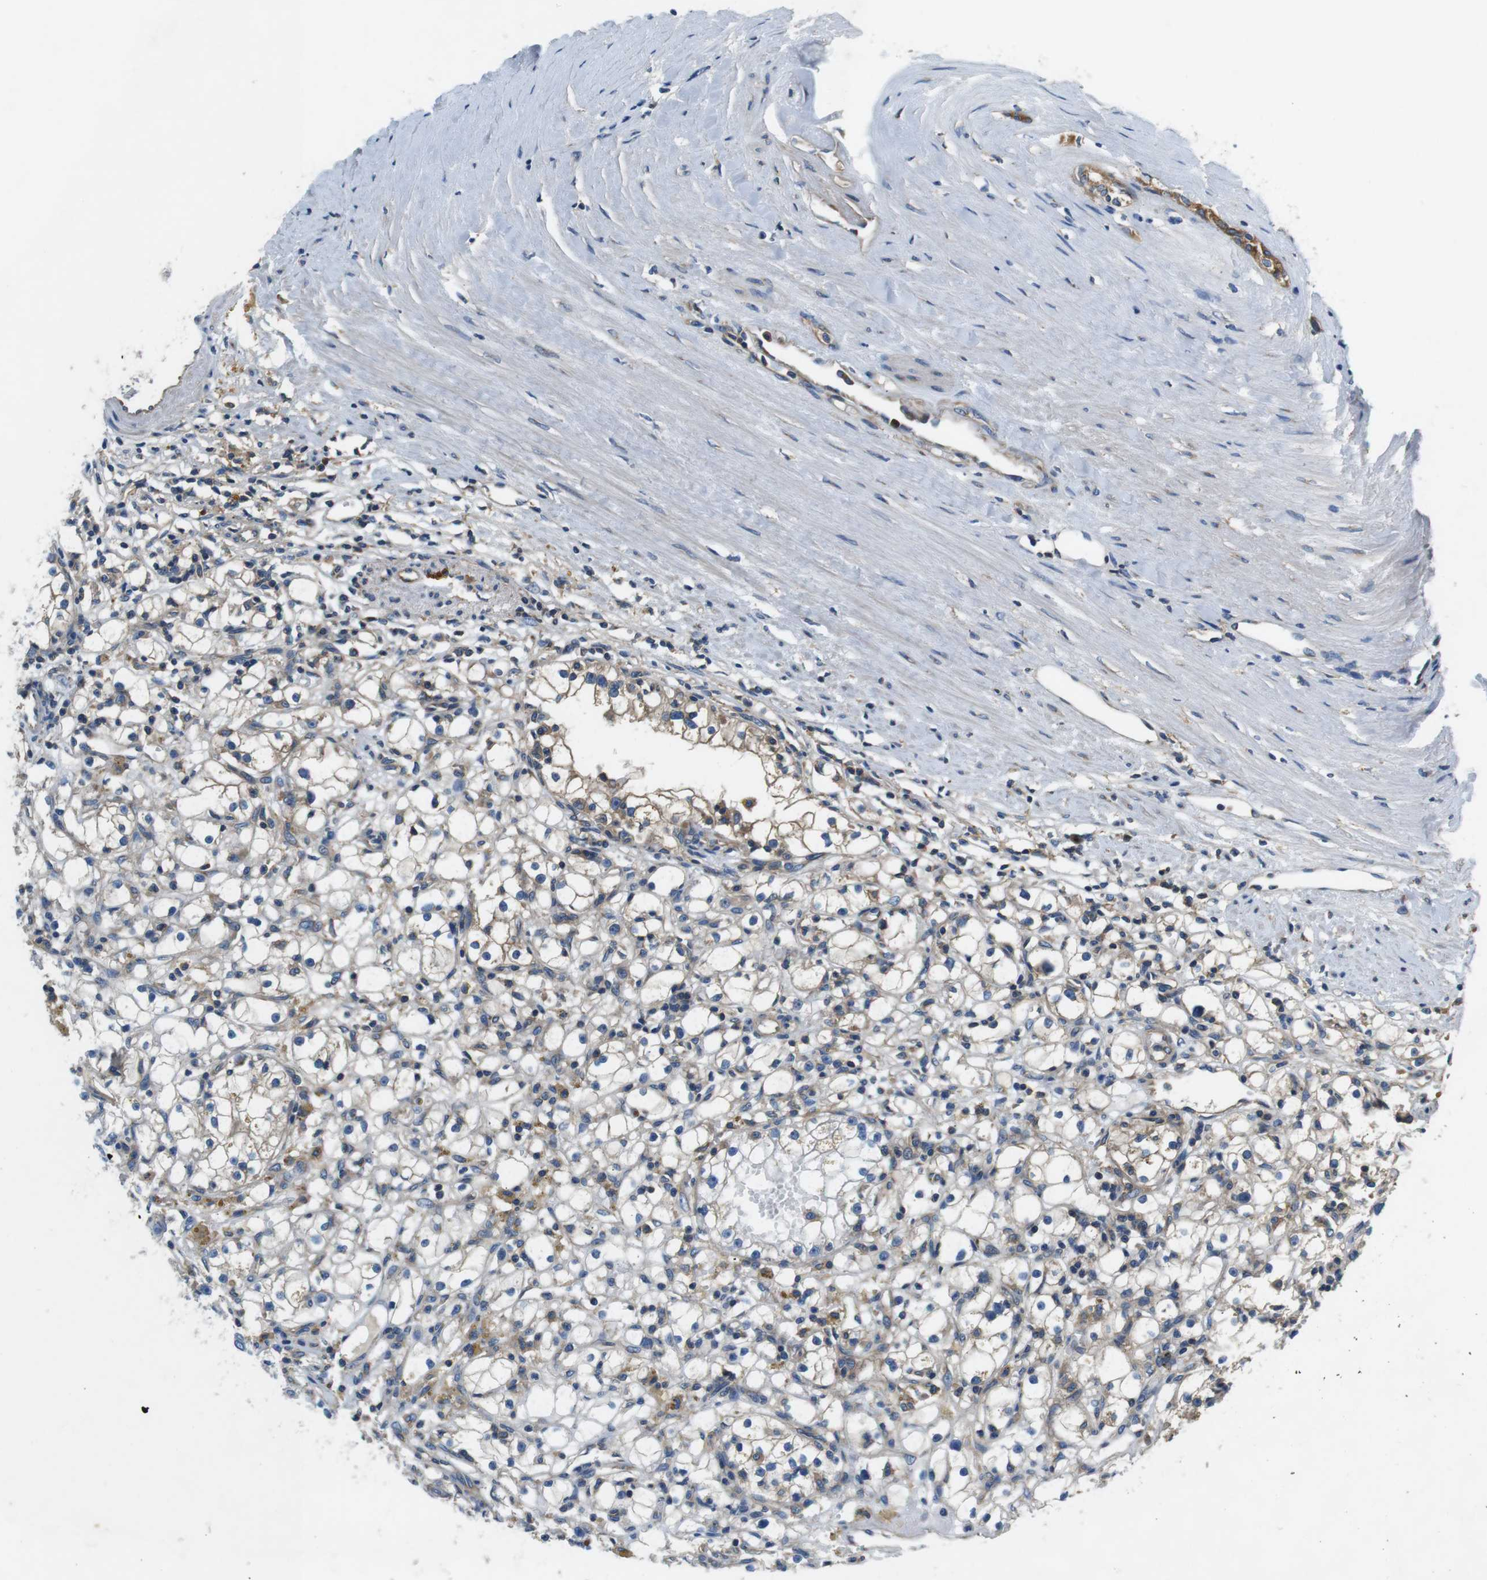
{"staining": {"intensity": "moderate", "quantity": "<25%", "location": "cytoplasmic/membranous"}, "tissue": "renal cancer", "cell_type": "Tumor cells", "image_type": "cancer", "snomed": [{"axis": "morphology", "description": "Adenocarcinoma, NOS"}, {"axis": "topography", "description": "Kidney"}], "caption": "Protein expression analysis of adenocarcinoma (renal) displays moderate cytoplasmic/membranous expression in about <25% of tumor cells.", "gene": "DENND4C", "patient": {"sex": "male", "age": 56}}